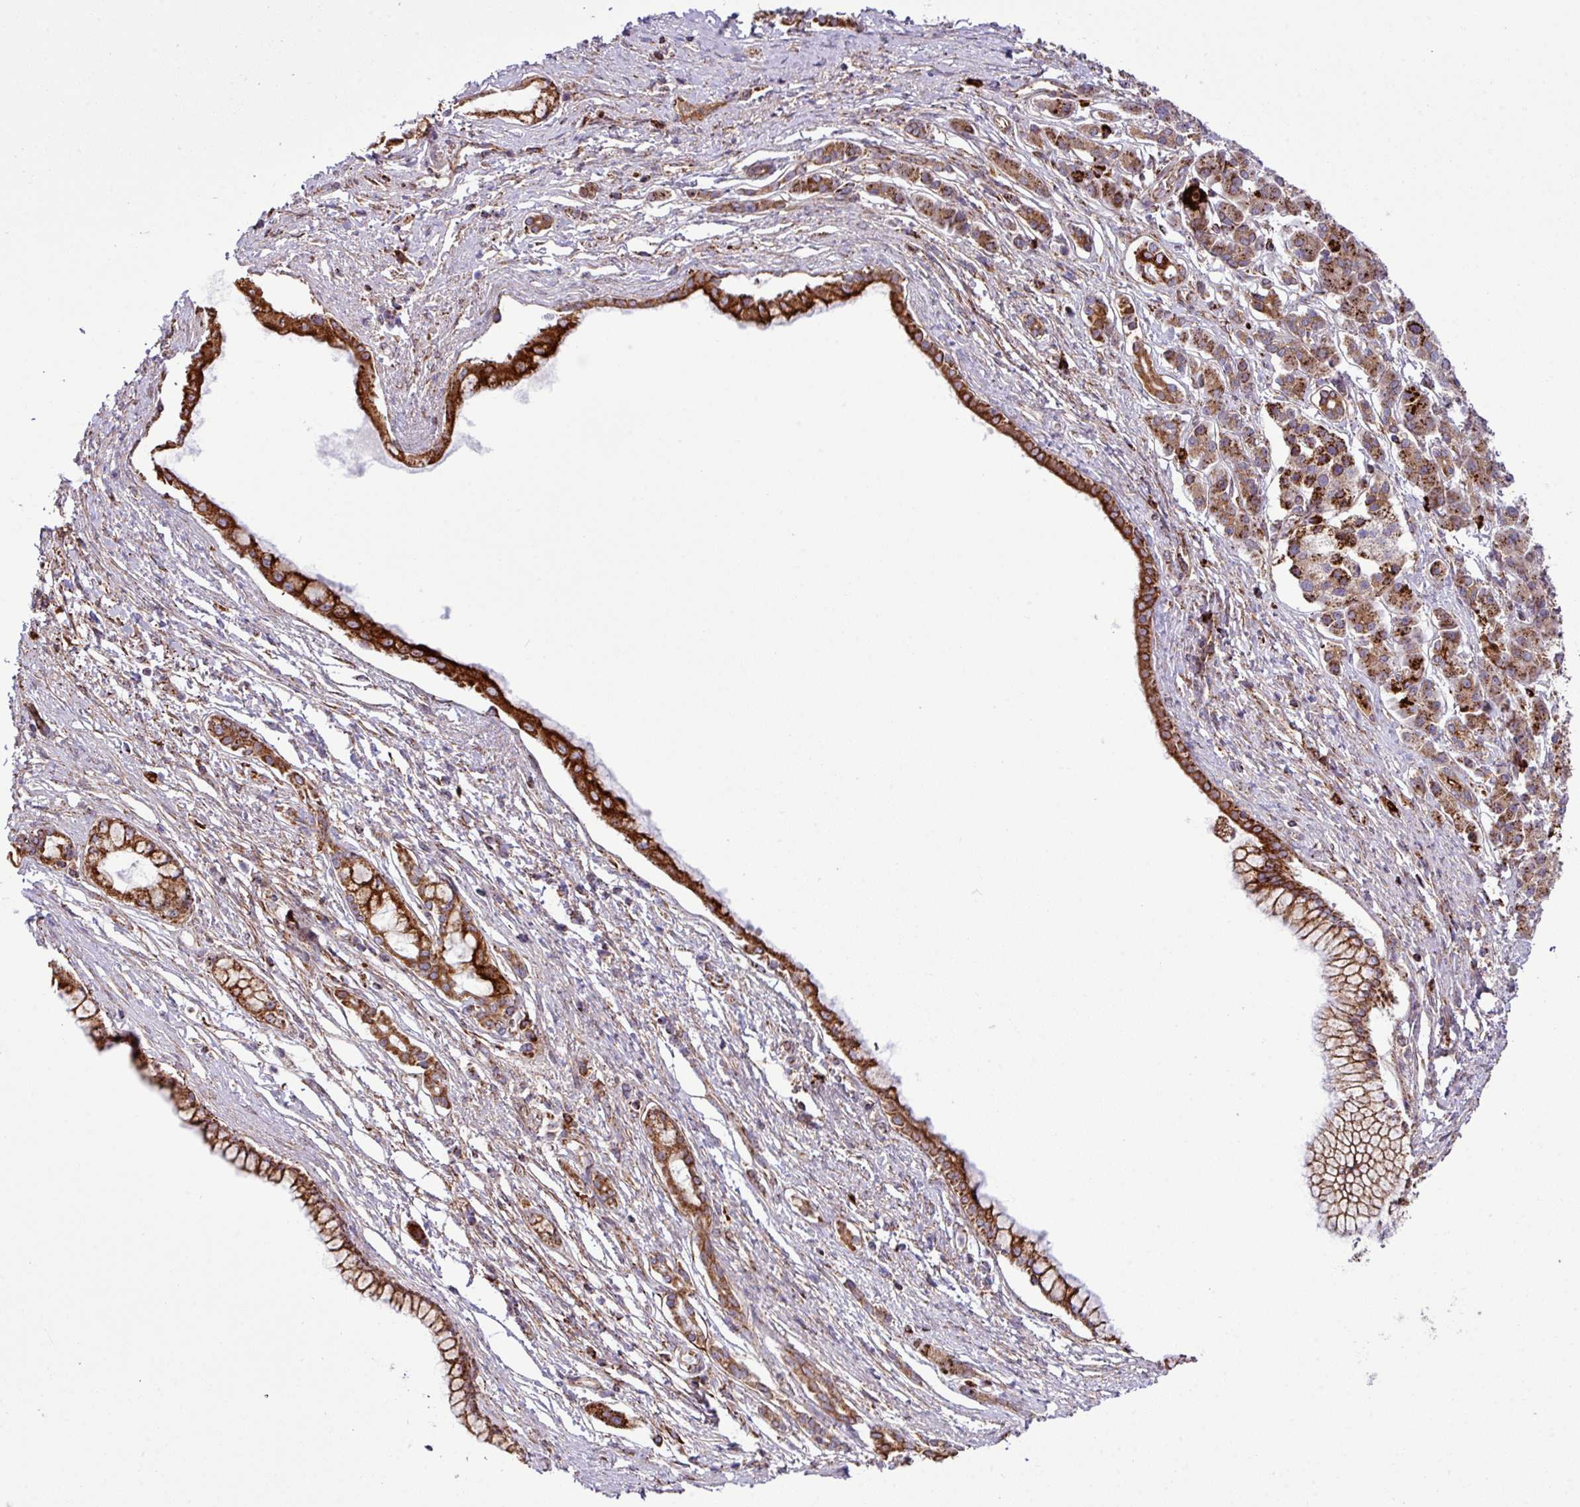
{"staining": {"intensity": "strong", "quantity": ">75%", "location": "cytoplasmic/membranous"}, "tissue": "pancreatic cancer", "cell_type": "Tumor cells", "image_type": "cancer", "snomed": [{"axis": "morphology", "description": "Adenocarcinoma, NOS"}, {"axis": "topography", "description": "Pancreas"}], "caption": "Immunohistochemistry image of neoplastic tissue: human adenocarcinoma (pancreatic) stained using immunohistochemistry (IHC) shows high levels of strong protein expression localized specifically in the cytoplasmic/membranous of tumor cells, appearing as a cytoplasmic/membranous brown color.", "gene": "ZNF569", "patient": {"sex": "male", "age": 70}}